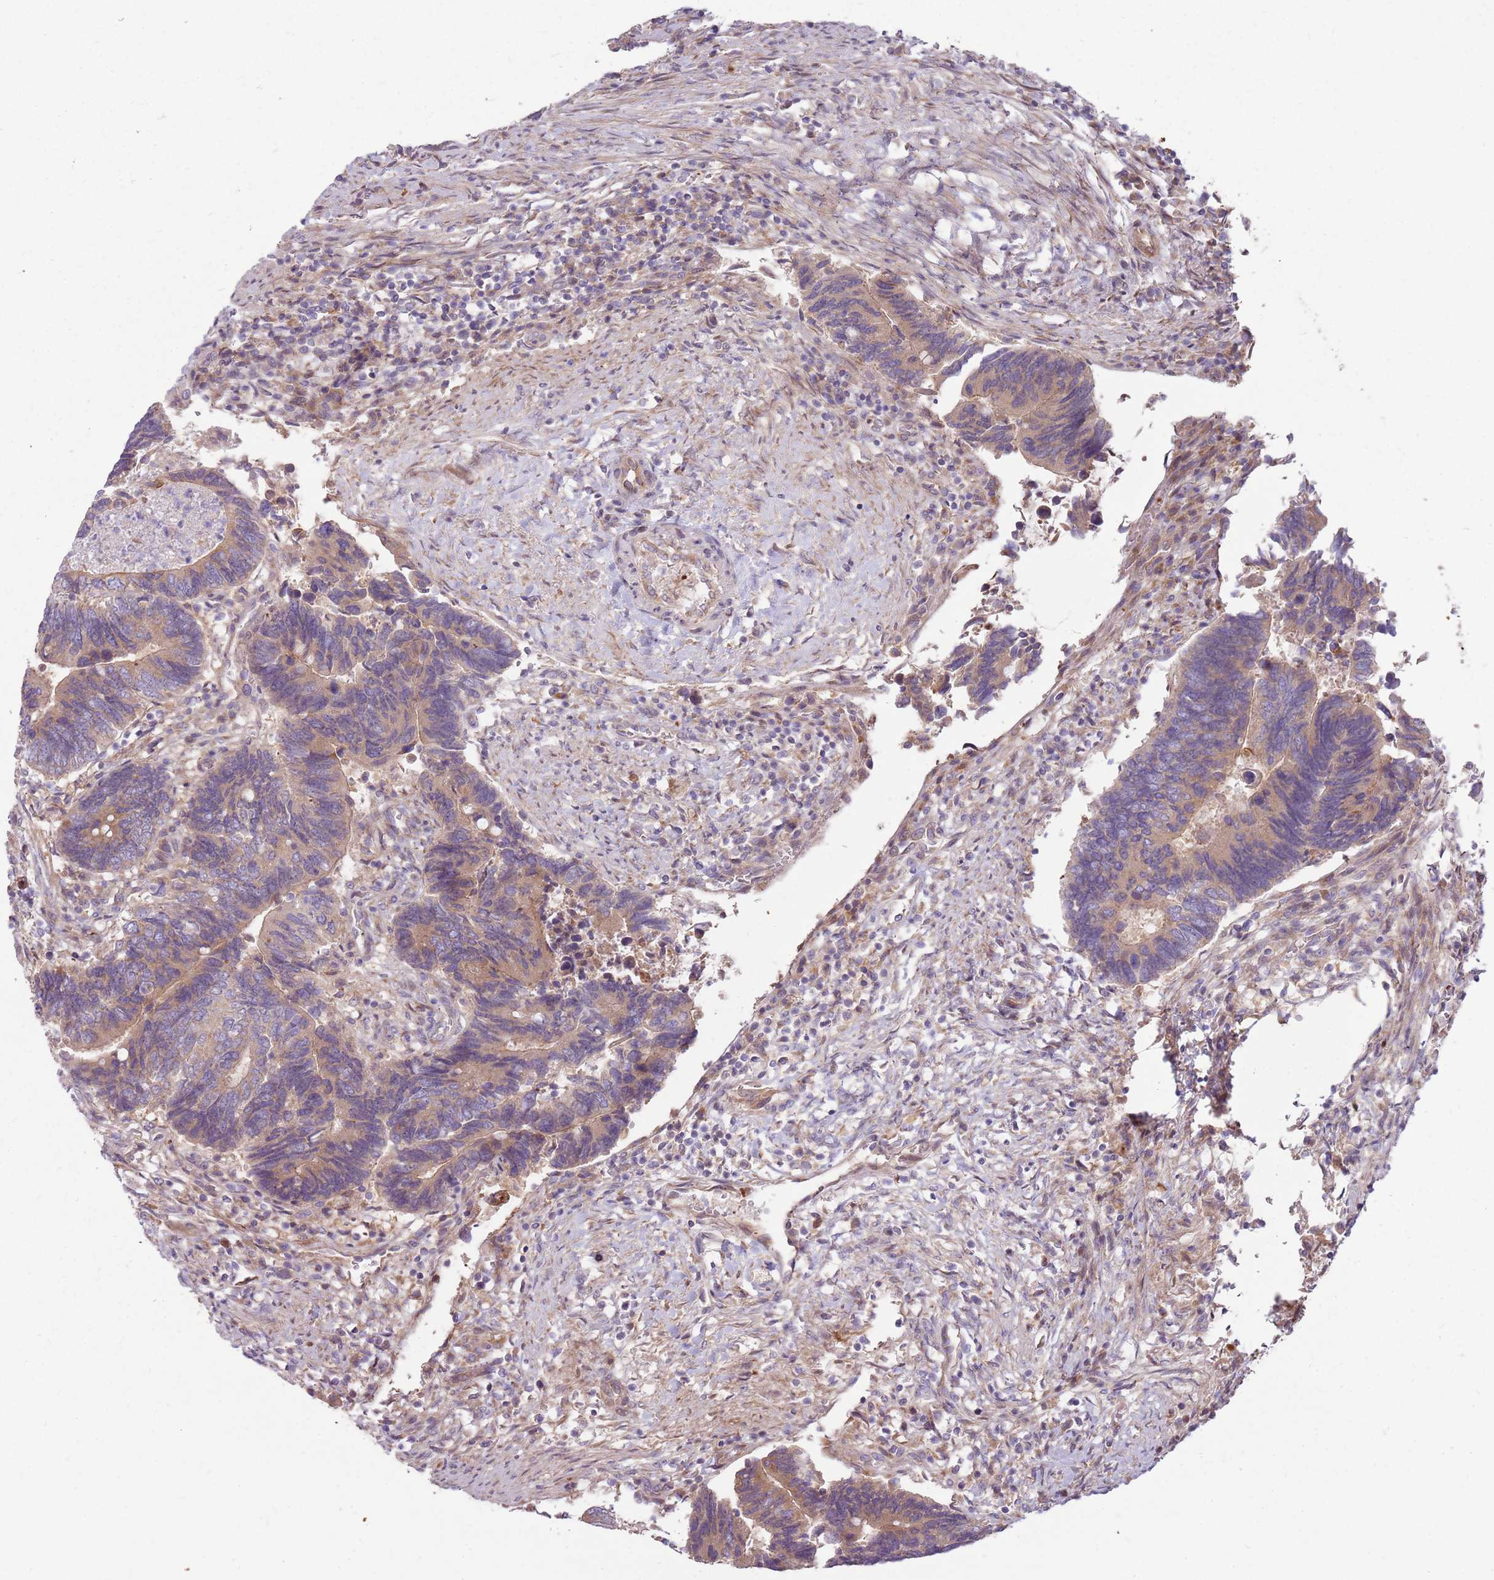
{"staining": {"intensity": "weak", "quantity": ">75%", "location": "cytoplasmic/membranous"}, "tissue": "colorectal cancer", "cell_type": "Tumor cells", "image_type": "cancer", "snomed": [{"axis": "morphology", "description": "Adenocarcinoma, NOS"}, {"axis": "topography", "description": "Colon"}], "caption": "Colorectal cancer tissue reveals weak cytoplasmic/membranous staining in approximately >75% of tumor cells", "gene": "EMC1", "patient": {"sex": "male", "age": 87}}